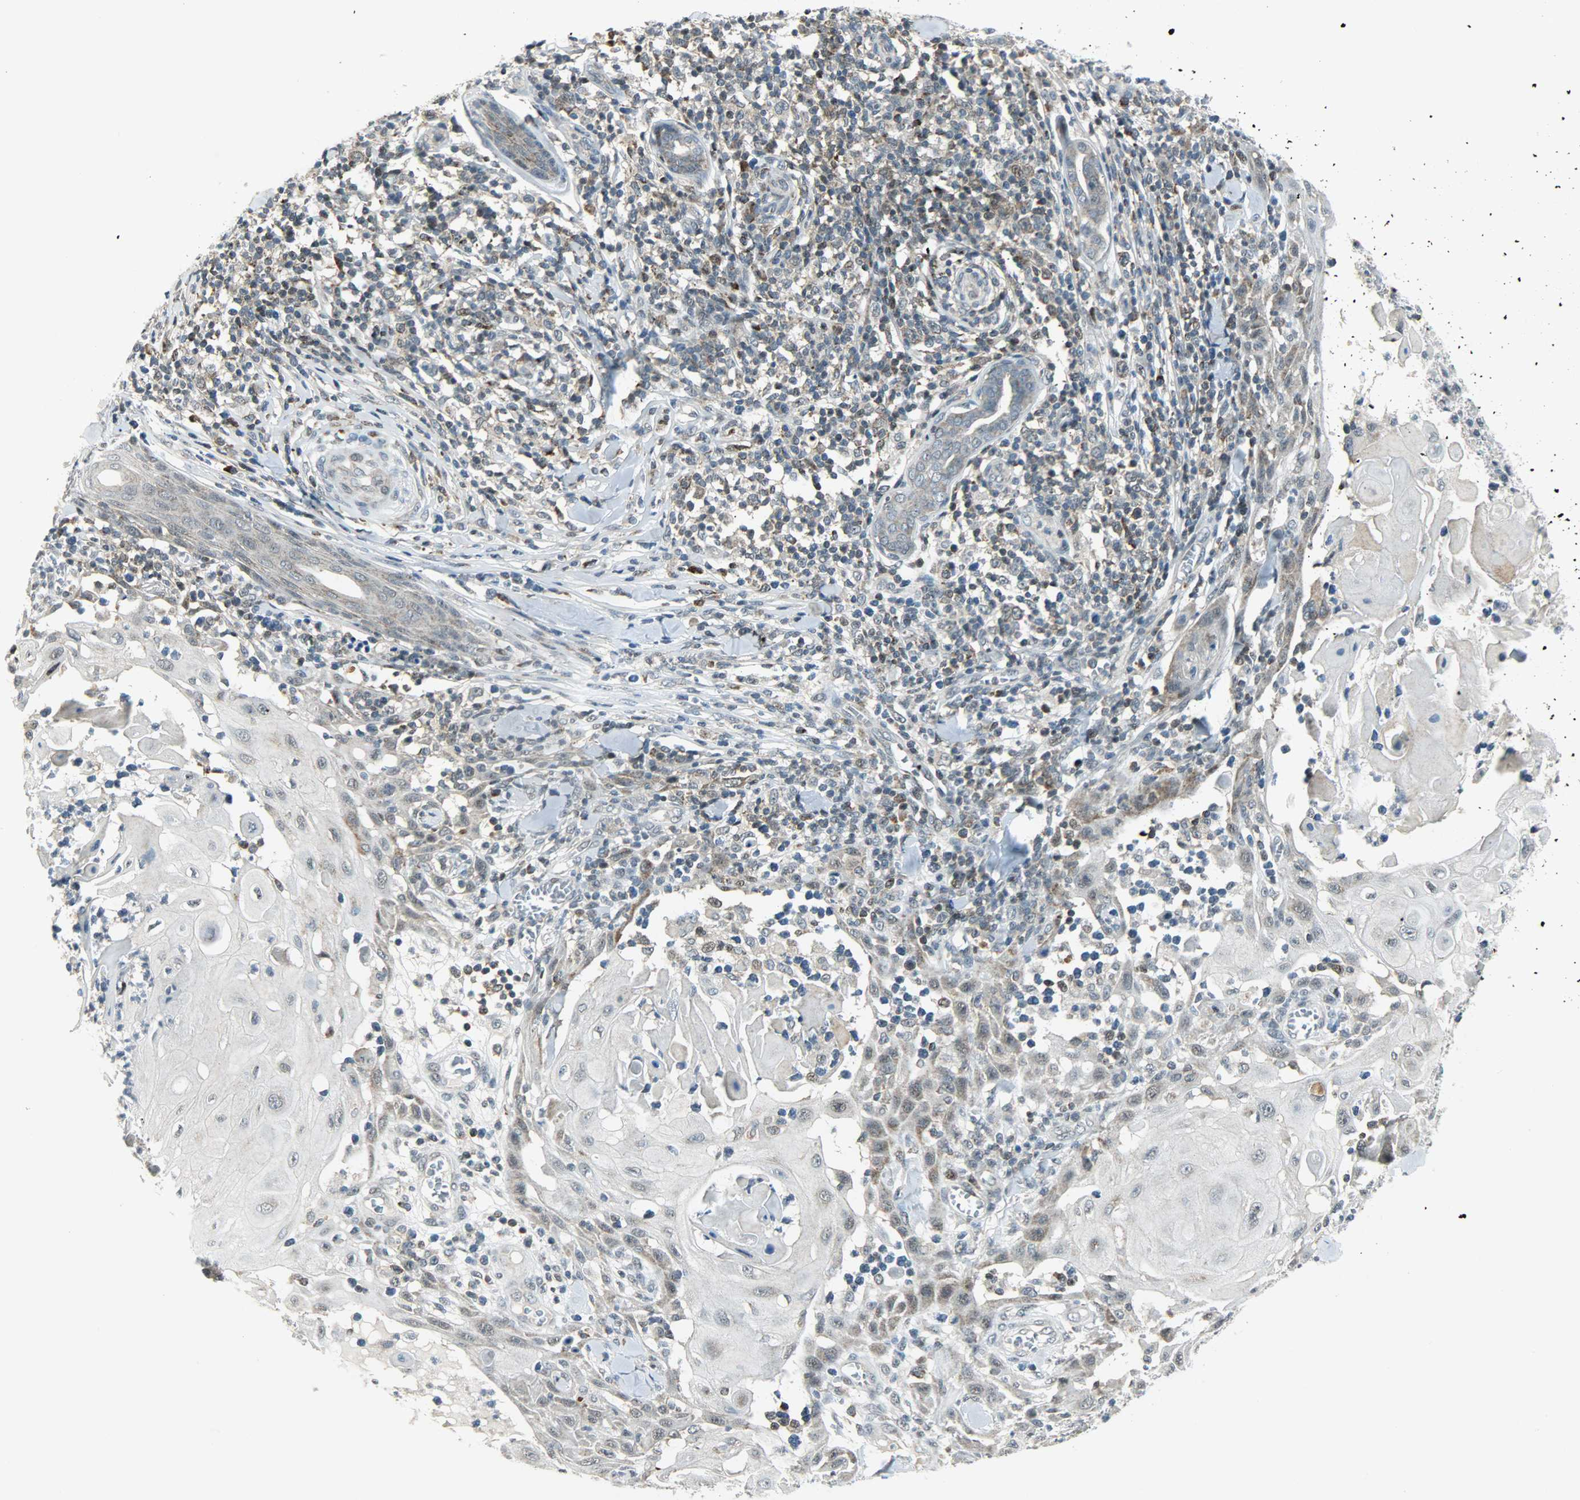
{"staining": {"intensity": "weak", "quantity": "25%-75%", "location": "cytoplasmic/membranous"}, "tissue": "skin cancer", "cell_type": "Tumor cells", "image_type": "cancer", "snomed": [{"axis": "morphology", "description": "Squamous cell carcinoma, NOS"}, {"axis": "topography", "description": "Skin"}], "caption": "Immunohistochemistry image of neoplastic tissue: squamous cell carcinoma (skin) stained using IHC displays low levels of weak protein expression localized specifically in the cytoplasmic/membranous of tumor cells, appearing as a cytoplasmic/membranous brown color.", "gene": "IL15", "patient": {"sex": "male", "age": 24}}